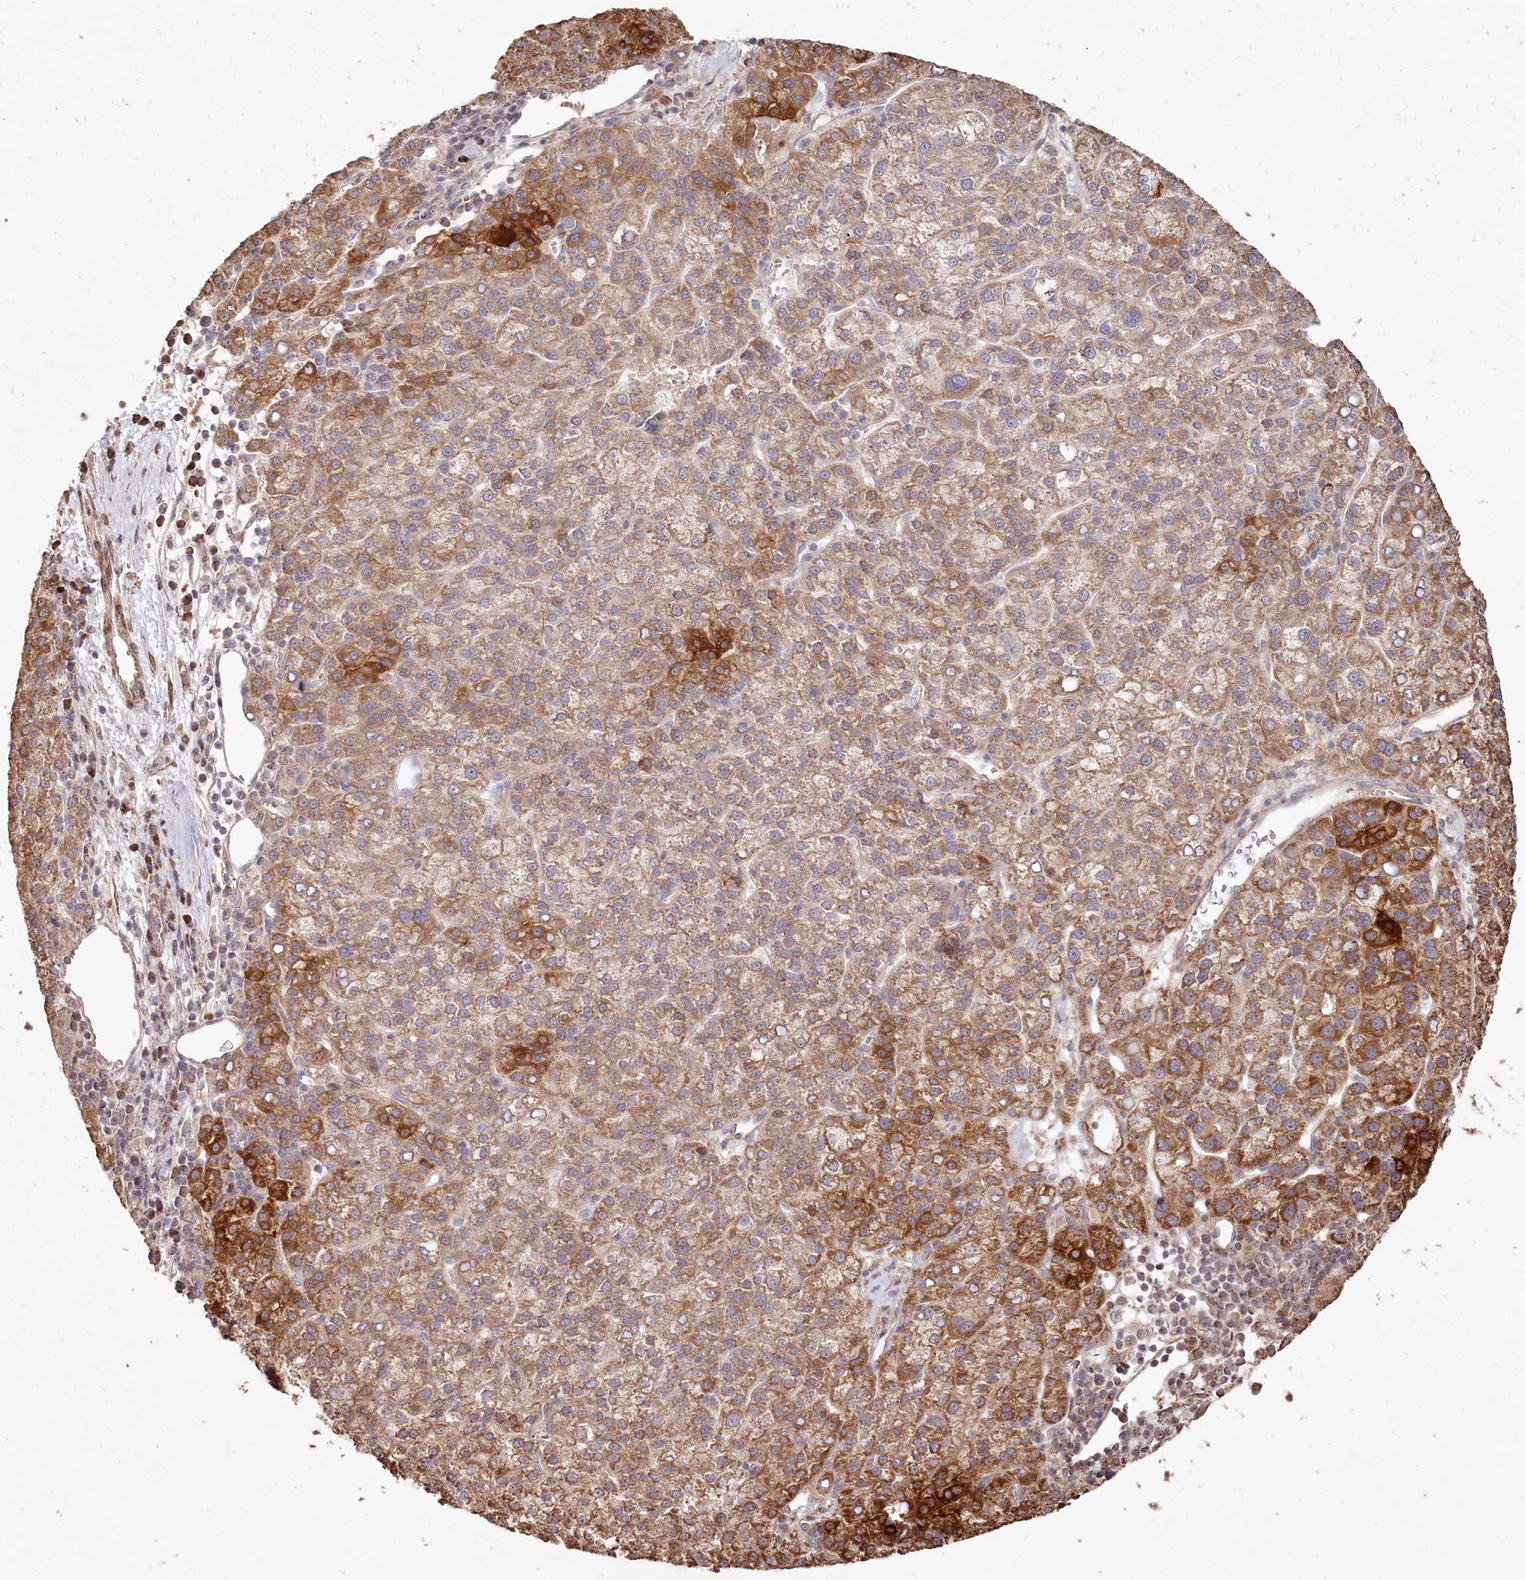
{"staining": {"intensity": "moderate", "quantity": ">75%", "location": "cytoplasmic/membranous"}, "tissue": "liver cancer", "cell_type": "Tumor cells", "image_type": "cancer", "snomed": [{"axis": "morphology", "description": "Carcinoma, Hepatocellular, NOS"}, {"axis": "topography", "description": "Liver"}], "caption": "Tumor cells exhibit medium levels of moderate cytoplasmic/membranous staining in about >75% of cells in human liver cancer (hepatocellular carcinoma).", "gene": "HAL", "patient": {"sex": "female", "age": 58}}